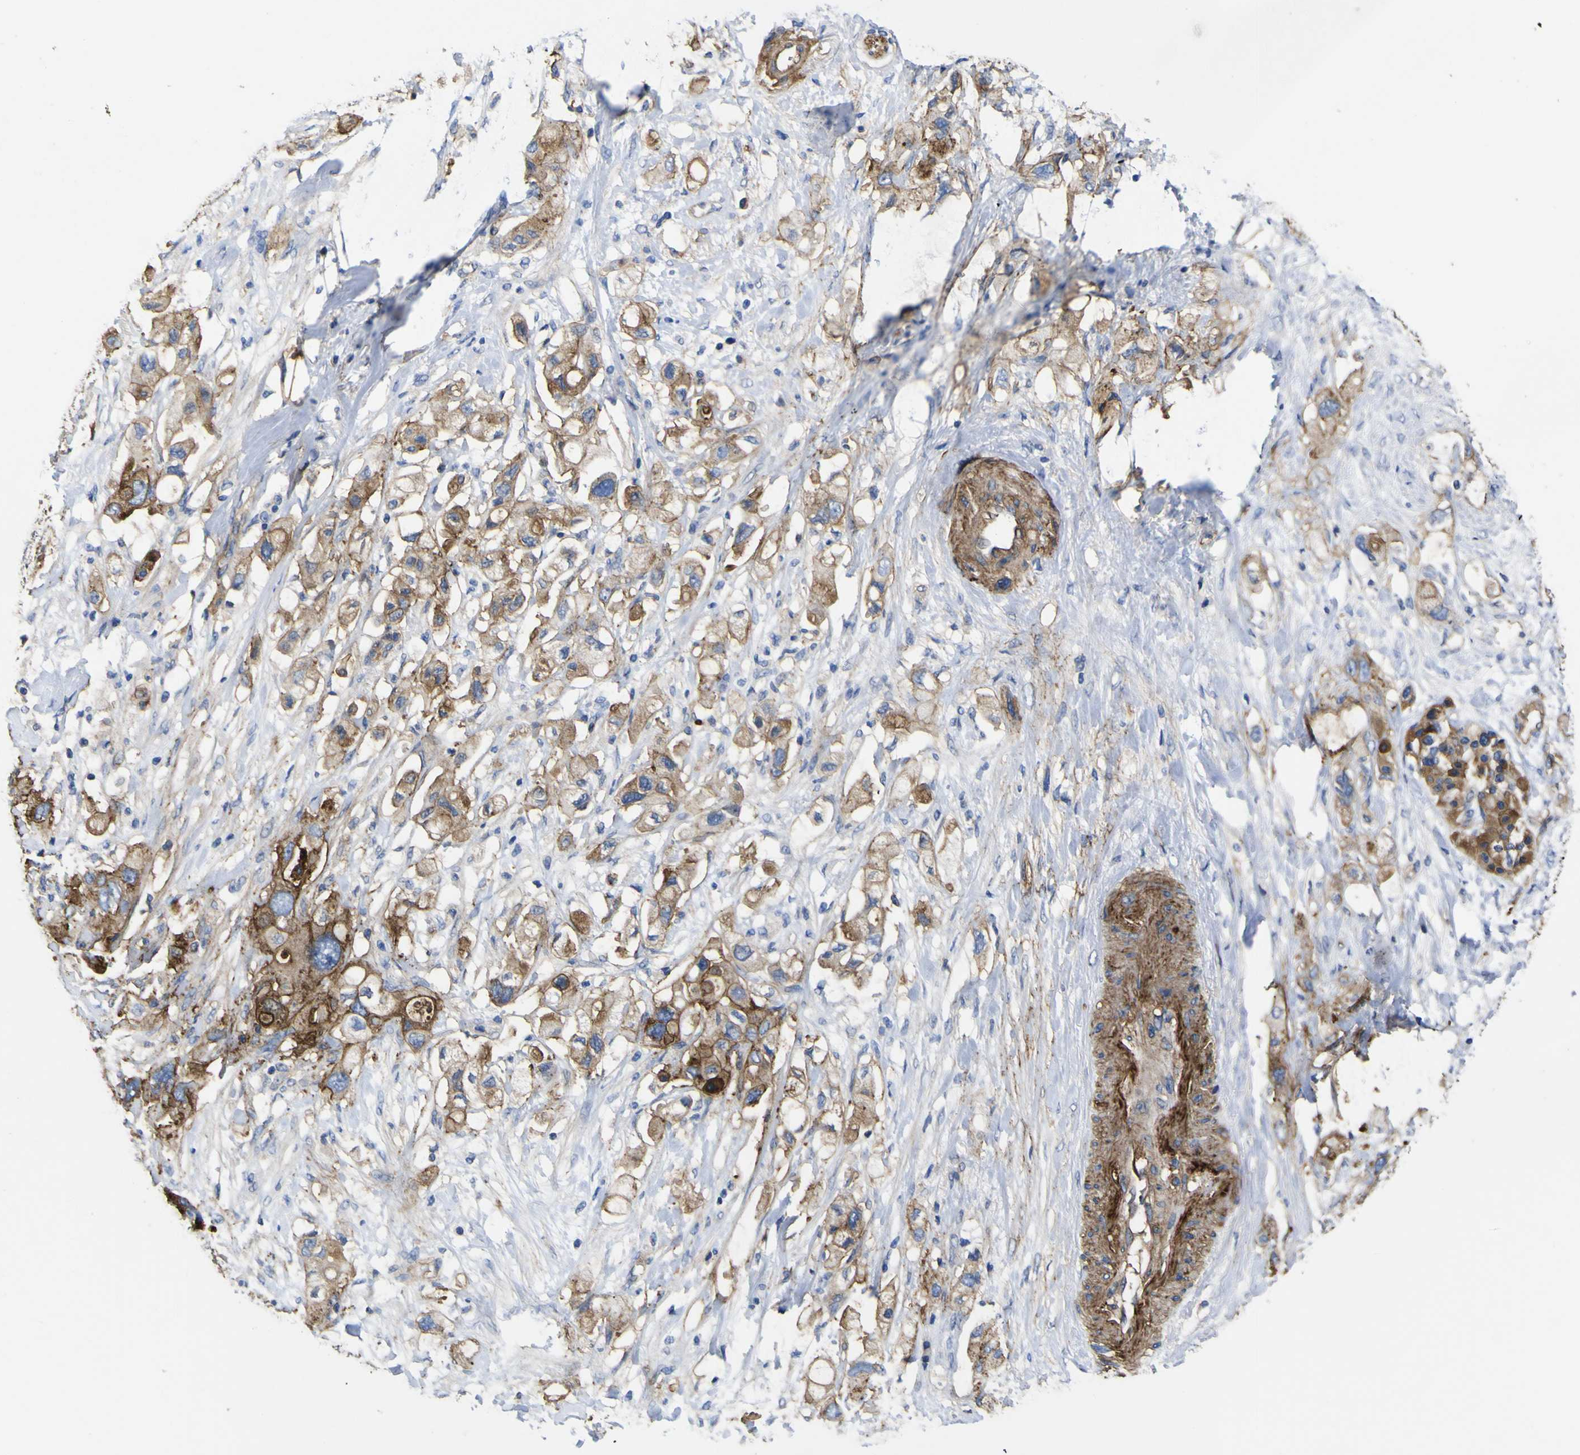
{"staining": {"intensity": "moderate", "quantity": ">75%", "location": "cytoplasmic/membranous"}, "tissue": "pancreatic cancer", "cell_type": "Tumor cells", "image_type": "cancer", "snomed": [{"axis": "morphology", "description": "Adenocarcinoma, NOS"}, {"axis": "topography", "description": "Pancreas"}], "caption": "The immunohistochemical stain labels moderate cytoplasmic/membranous staining in tumor cells of pancreatic cancer (adenocarcinoma) tissue.", "gene": "CD151", "patient": {"sex": "female", "age": 56}}